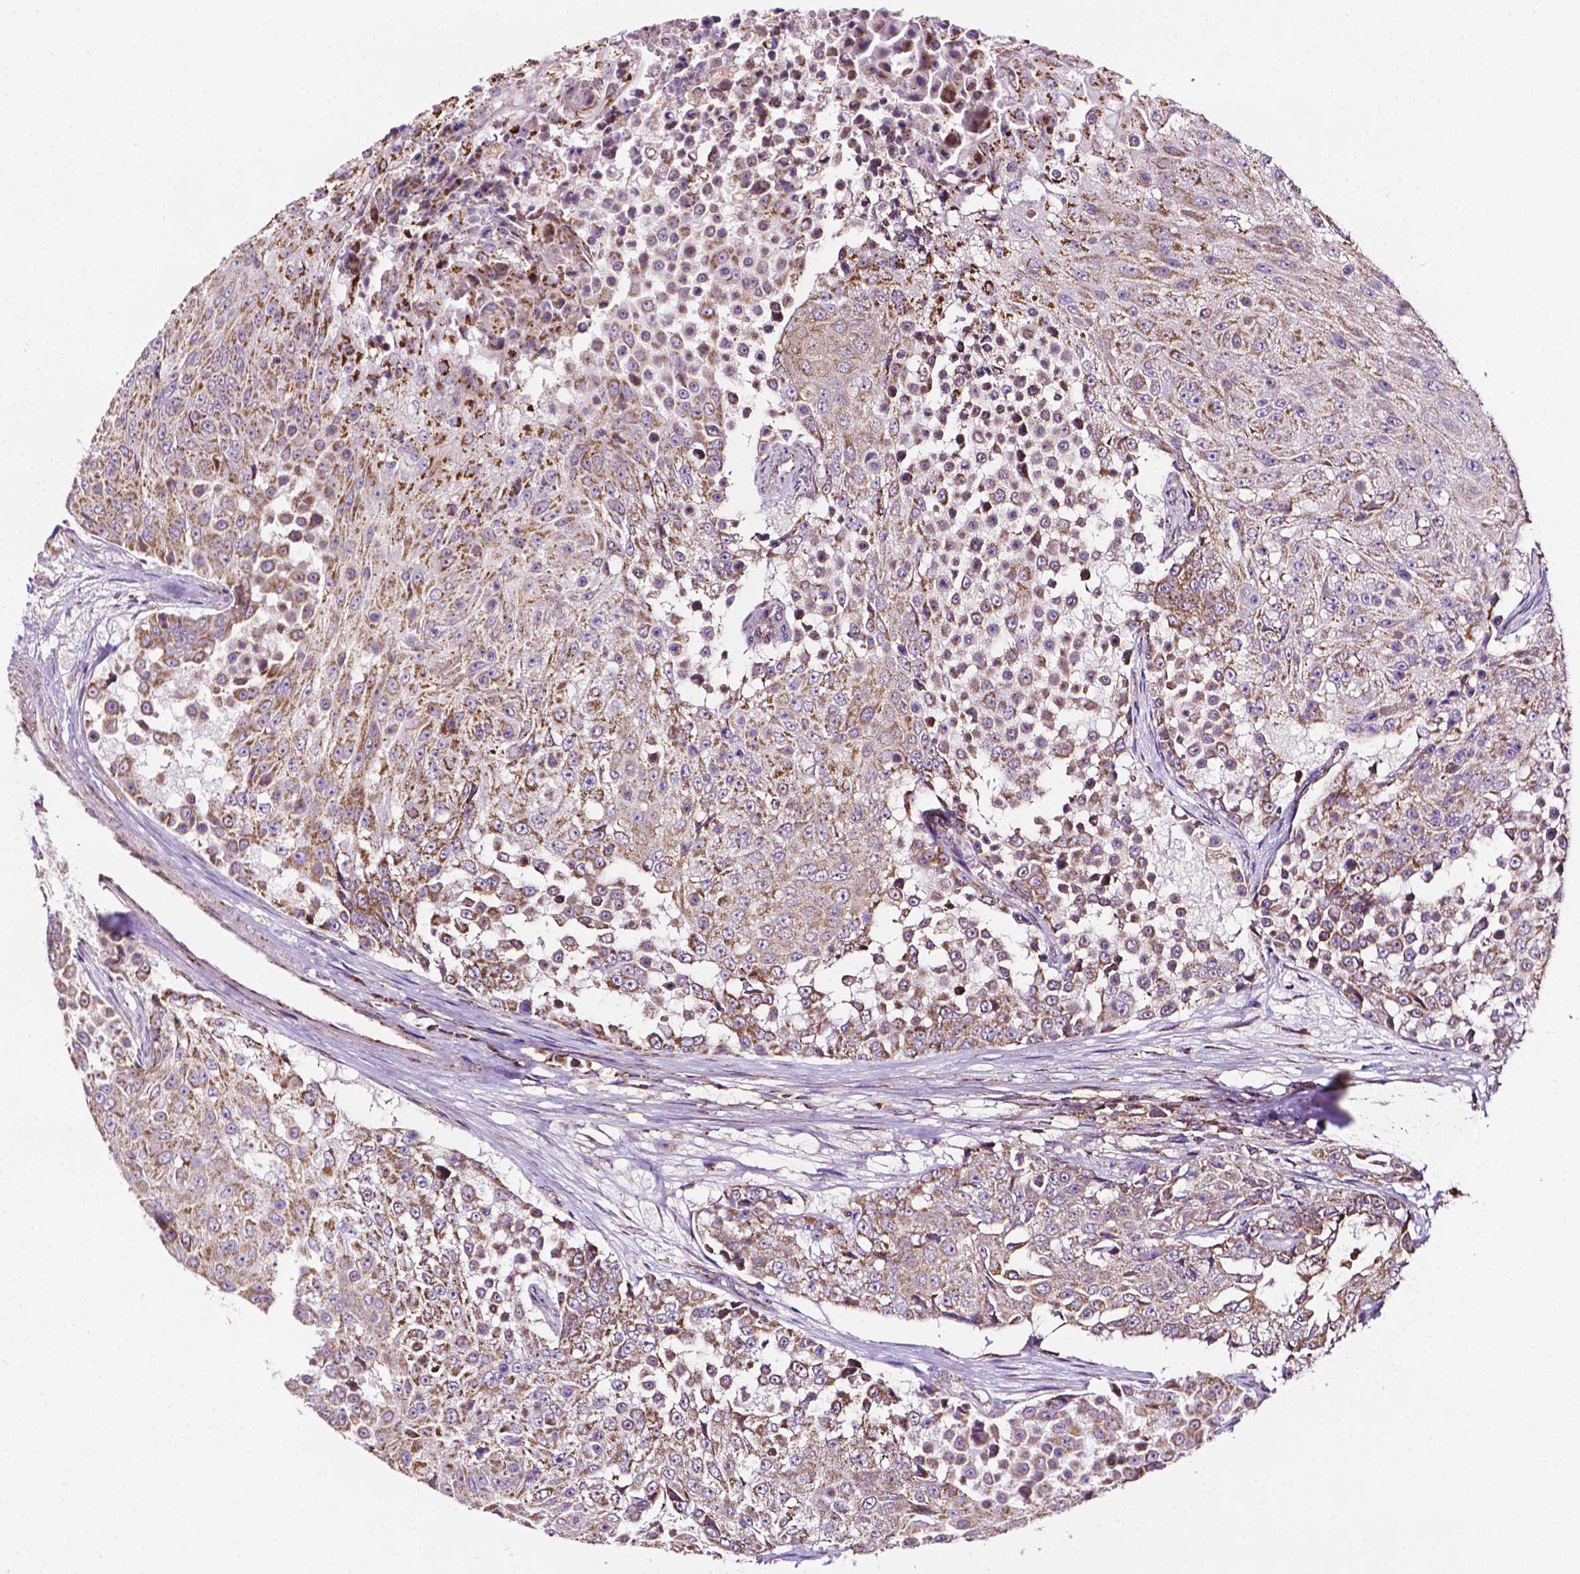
{"staining": {"intensity": "moderate", "quantity": ">75%", "location": "cytoplasmic/membranous"}, "tissue": "urothelial cancer", "cell_type": "Tumor cells", "image_type": "cancer", "snomed": [{"axis": "morphology", "description": "Urothelial carcinoma, High grade"}, {"axis": "topography", "description": "Urinary bladder"}], "caption": "High-grade urothelial carcinoma was stained to show a protein in brown. There is medium levels of moderate cytoplasmic/membranous staining in about >75% of tumor cells.", "gene": "ILVBL", "patient": {"sex": "female", "age": 63}}